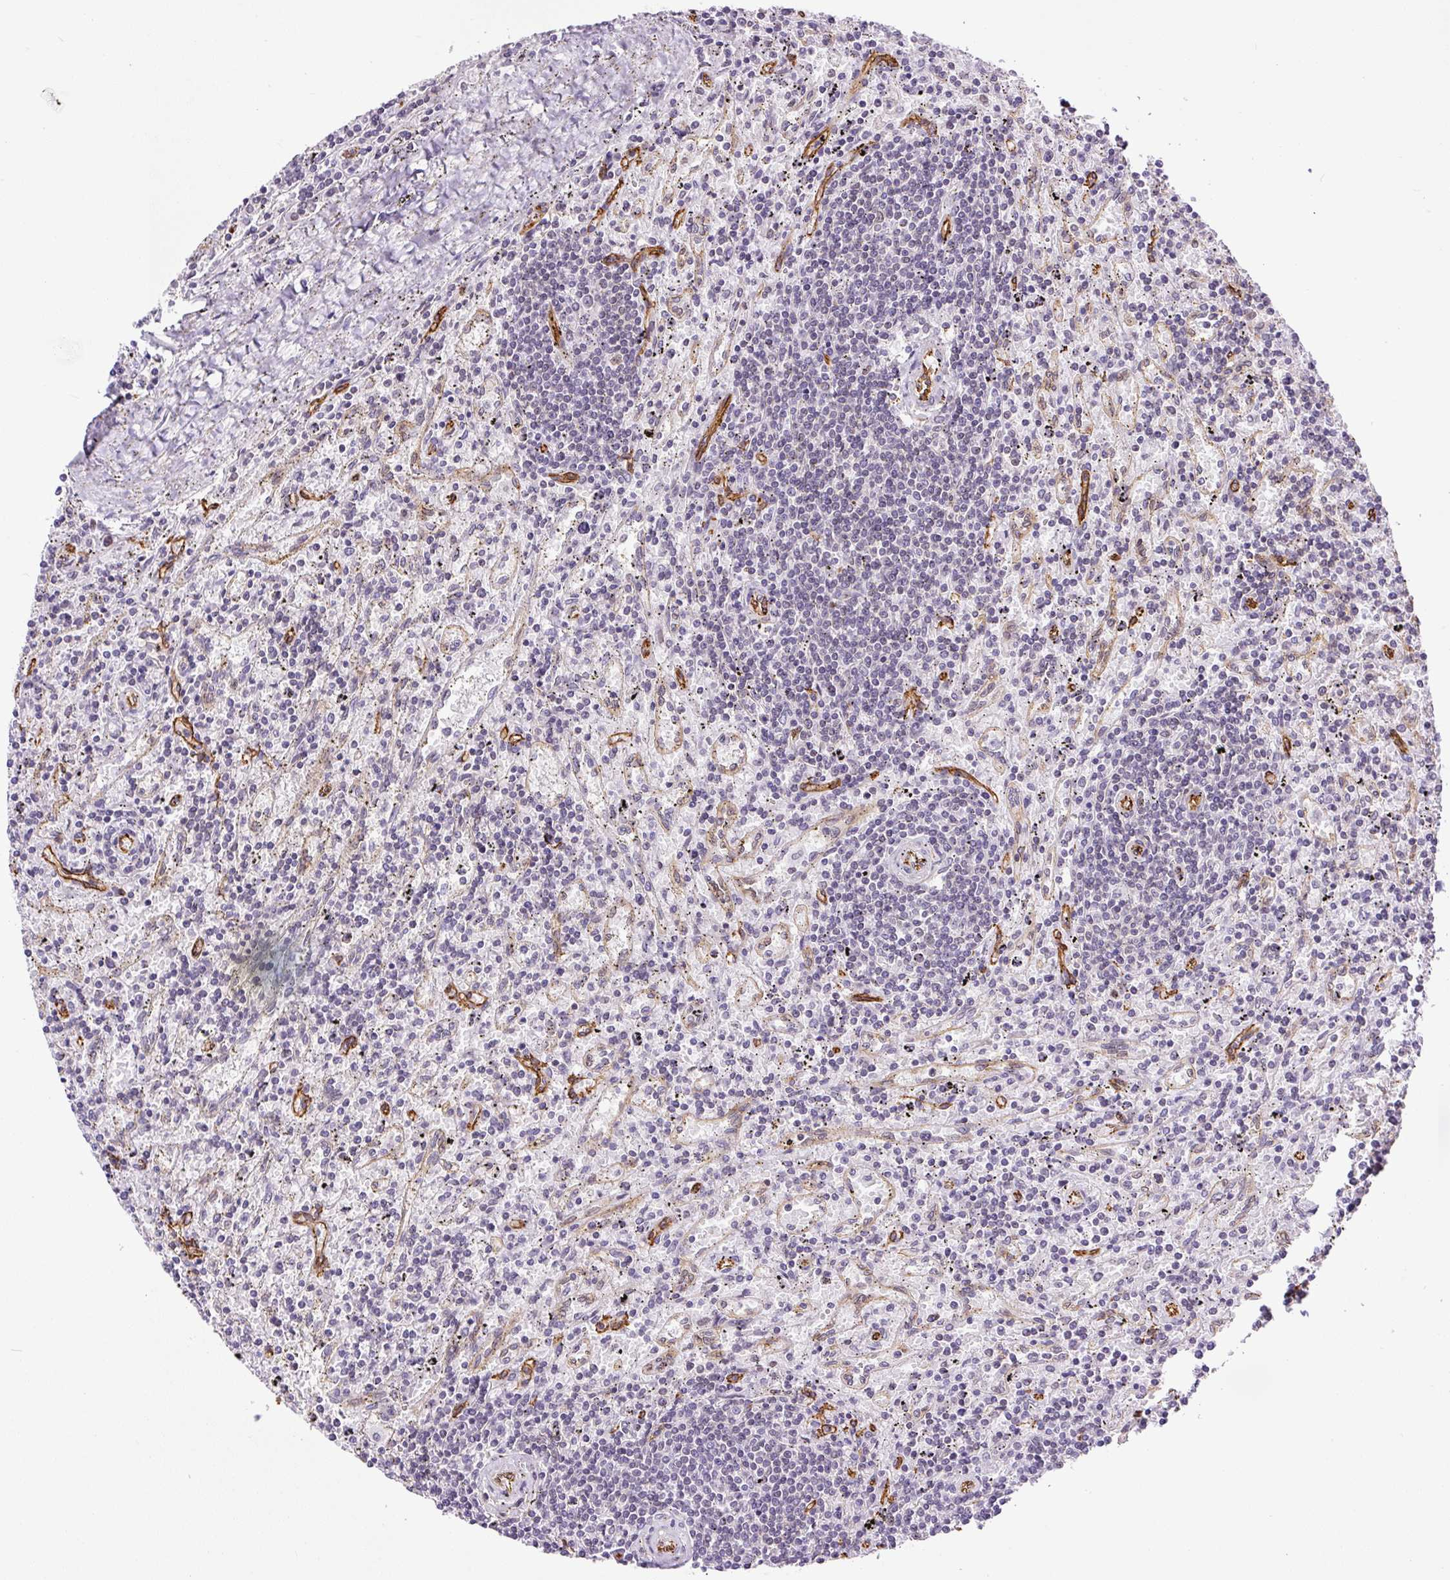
{"staining": {"intensity": "negative", "quantity": "none", "location": "none"}, "tissue": "lymphoma", "cell_type": "Tumor cells", "image_type": "cancer", "snomed": [{"axis": "morphology", "description": "Malignant lymphoma, non-Hodgkin's type, Low grade"}, {"axis": "topography", "description": "Spleen"}], "caption": "High magnification brightfield microscopy of malignant lymphoma, non-Hodgkin's type (low-grade) stained with DAB (3,3'-diaminobenzidine) (brown) and counterstained with hematoxylin (blue): tumor cells show no significant positivity. (DAB immunohistochemistry with hematoxylin counter stain).", "gene": "MYO5C", "patient": {"sex": "male", "age": 76}}